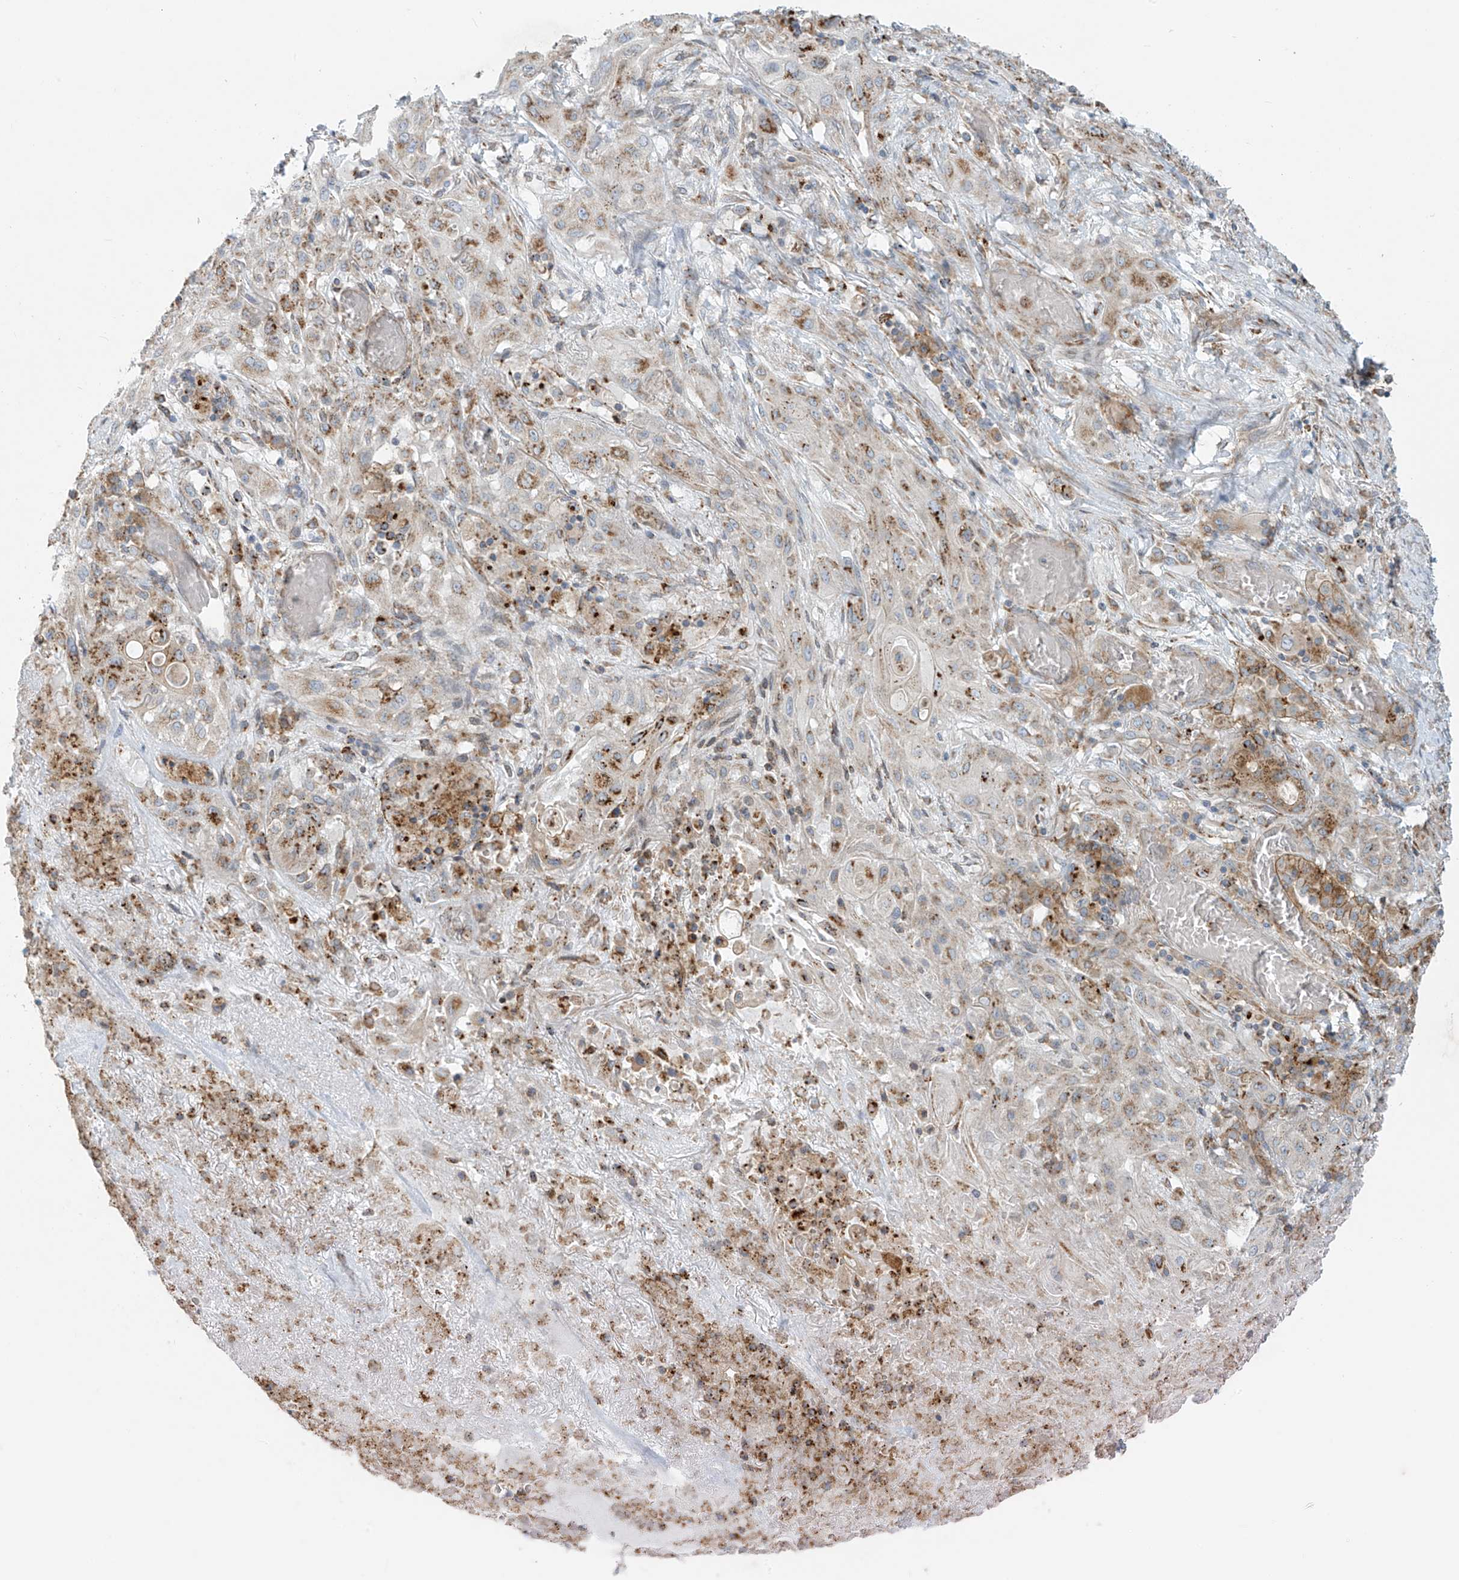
{"staining": {"intensity": "moderate", "quantity": "25%-75%", "location": "cytoplasmic/membranous"}, "tissue": "lung cancer", "cell_type": "Tumor cells", "image_type": "cancer", "snomed": [{"axis": "morphology", "description": "Squamous cell carcinoma, NOS"}, {"axis": "topography", "description": "Lung"}], "caption": "Lung cancer (squamous cell carcinoma) was stained to show a protein in brown. There is medium levels of moderate cytoplasmic/membranous positivity in approximately 25%-75% of tumor cells.", "gene": "LZTS3", "patient": {"sex": "female", "age": 47}}